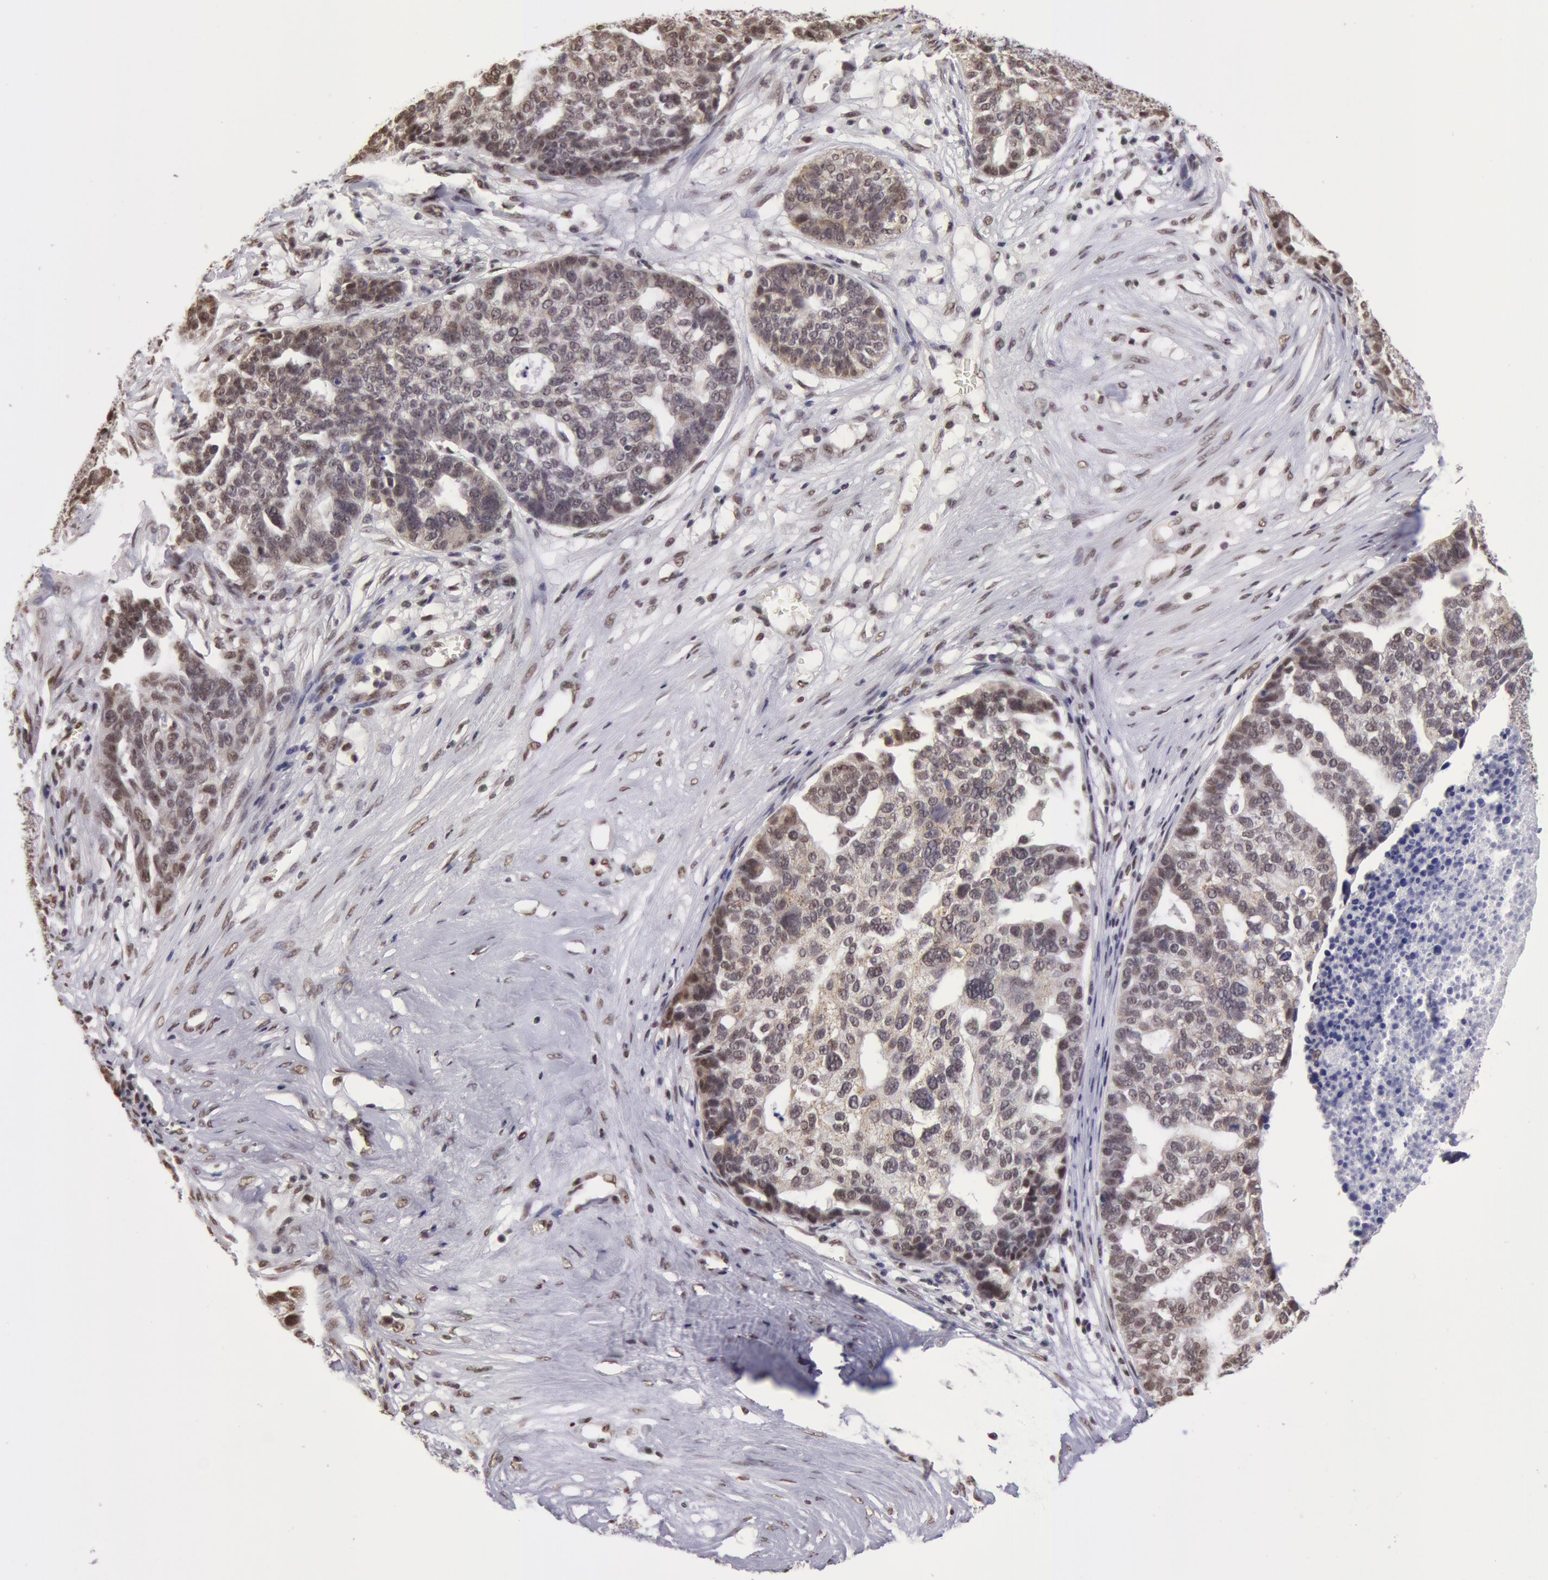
{"staining": {"intensity": "negative", "quantity": "none", "location": "none"}, "tissue": "ovarian cancer", "cell_type": "Tumor cells", "image_type": "cancer", "snomed": [{"axis": "morphology", "description": "Cystadenocarcinoma, serous, NOS"}, {"axis": "topography", "description": "Ovary"}], "caption": "Immunohistochemistry photomicrograph of ovarian serous cystadenocarcinoma stained for a protein (brown), which reveals no expression in tumor cells.", "gene": "VRTN", "patient": {"sex": "female", "age": 59}}